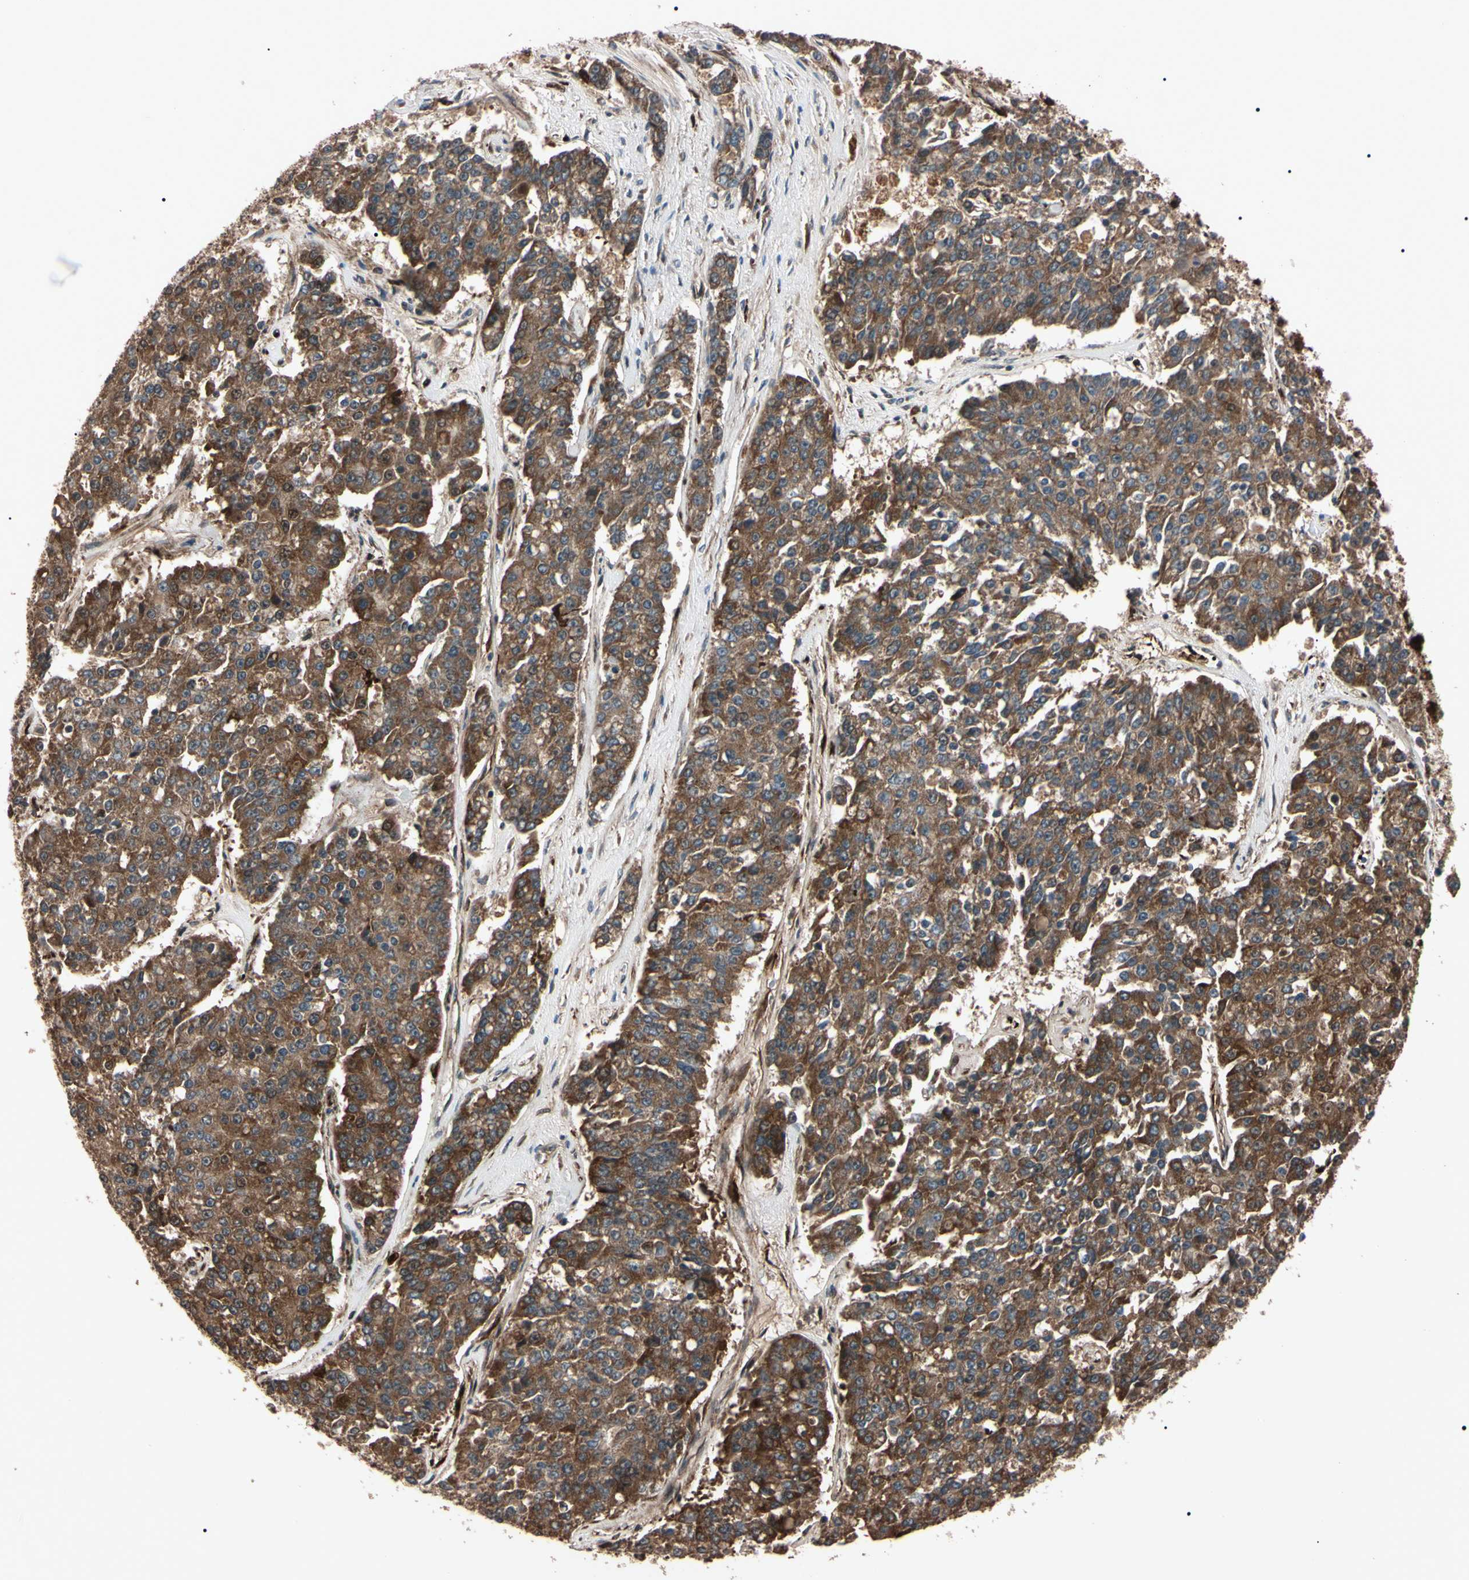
{"staining": {"intensity": "moderate", "quantity": ">75%", "location": "cytoplasmic/membranous"}, "tissue": "pancreatic cancer", "cell_type": "Tumor cells", "image_type": "cancer", "snomed": [{"axis": "morphology", "description": "Adenocarcinoma, NOS"}, {"axis": "topography", "description": "Pancreas"}], "caption": "Immunohistochemistry image of neoplastic tissue: pancreatic cancer (adenocarcinoma) stained using IHC reveals medium levels of moderate protein expression localized specifically in the cytoplasmic/membranous of tumor cells, appearing as a cytoplasmic/membranous brown color.", "gene": "GUCY1B1", "patient": {"sex": "male", "age": 50}}